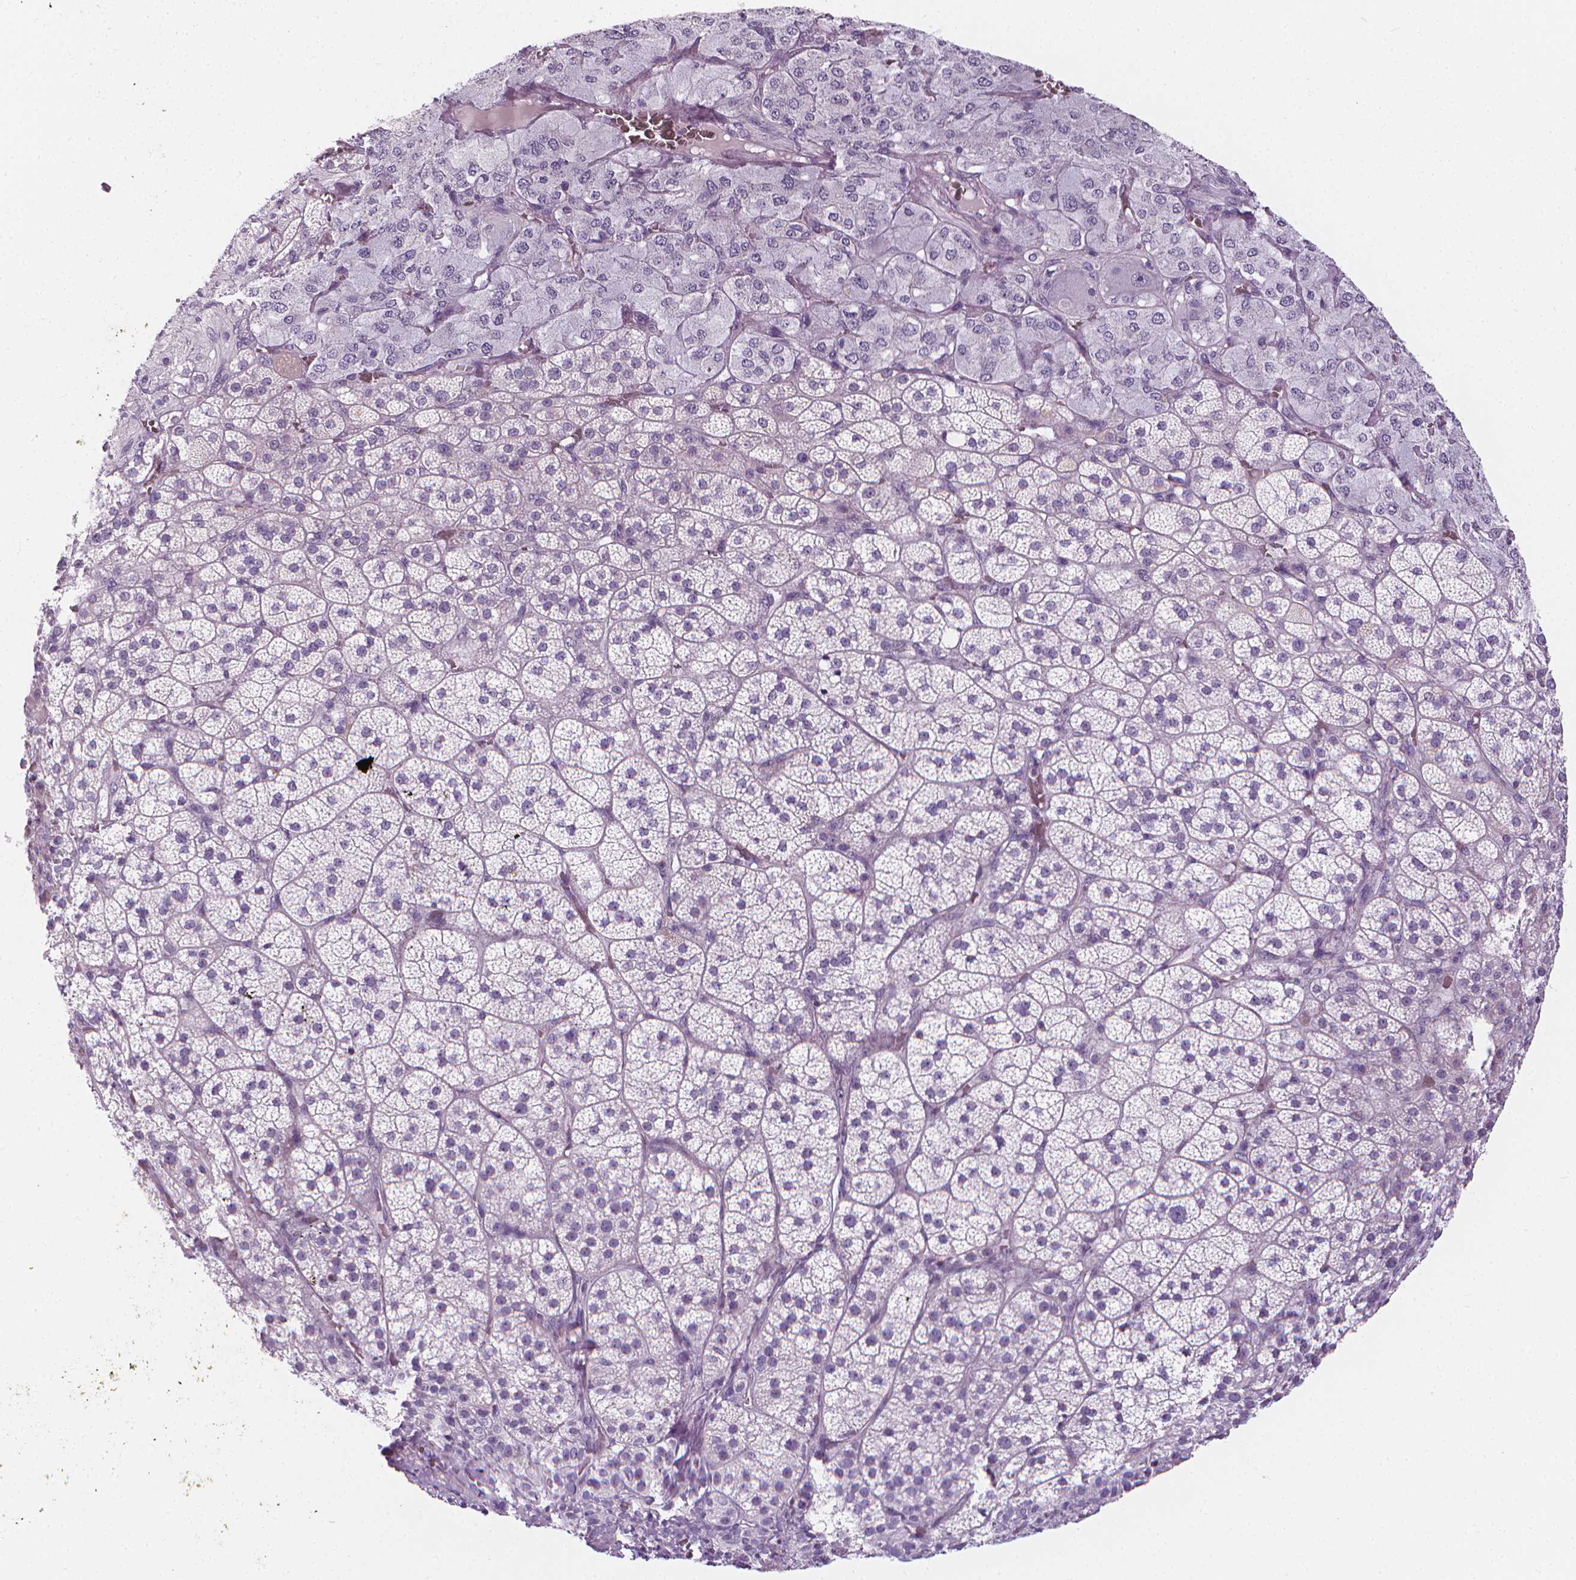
{"staining": {"intensity": "negative", "quantity": "none", "location": "none"}, "tissue": "adrenal gland", "cell_type": "Glandular cells", "image_type": "normal", "snomed": [{"axis": "morphology", "description": "Normal tissue, NOS"}, {"axis": "topography", "description": "Adrenal gland"}], "caption": "The immunohistochemistry micrograph has no significant staining in glandular cells of adrenal gland. (Brightfield microscopy of DAB immunohistochemistry at high magnification).", "gene": "DCAF8L1", "patient": {"sex": "female", "age": 60}}